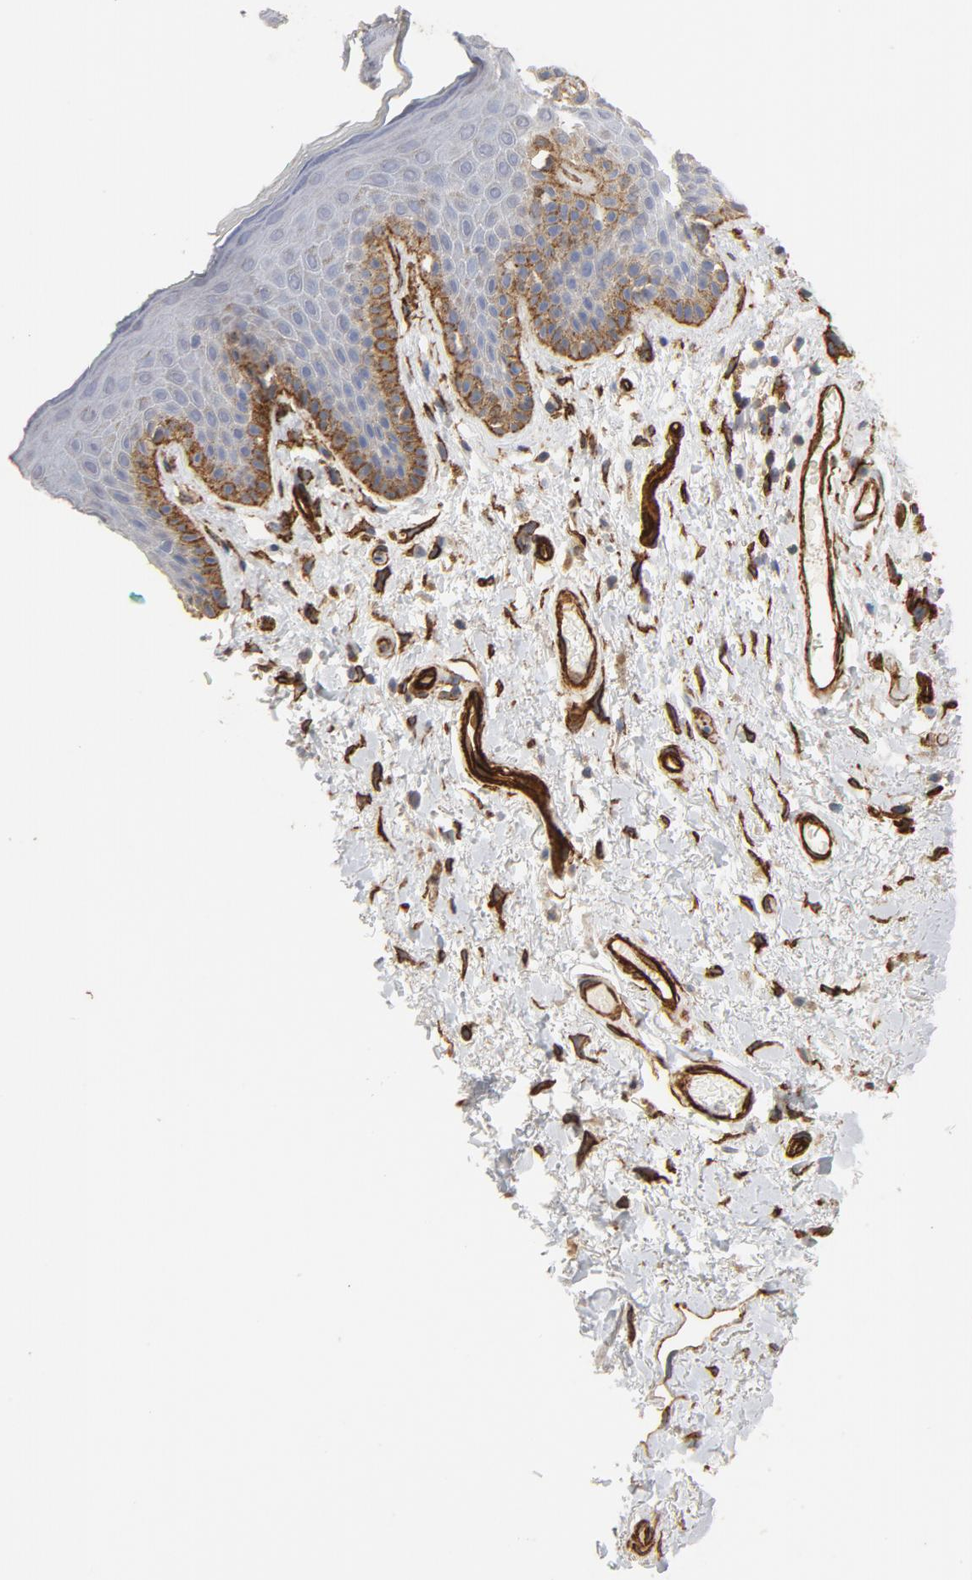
{"staining": {"intensity": "moderate", "quantity": "<25%", "location": "cytoplasmic/membranous"}, "tissue": "skin", "cell_type": "Epidermal cells", "image_type": "normal", "snomed": [{"axis": "morphology", "description": "Normal tissue, NOS"}, {"axis": "topography", "description": "Anal"}], "caption": "This is a photomicrograph of IHC staining of unremarkable skin, which shows moderate expression in the cytoplasmic/membranous of epidermal cells.", "gene": "GNG2", "patient": {"sex": "male", "age": 74}}